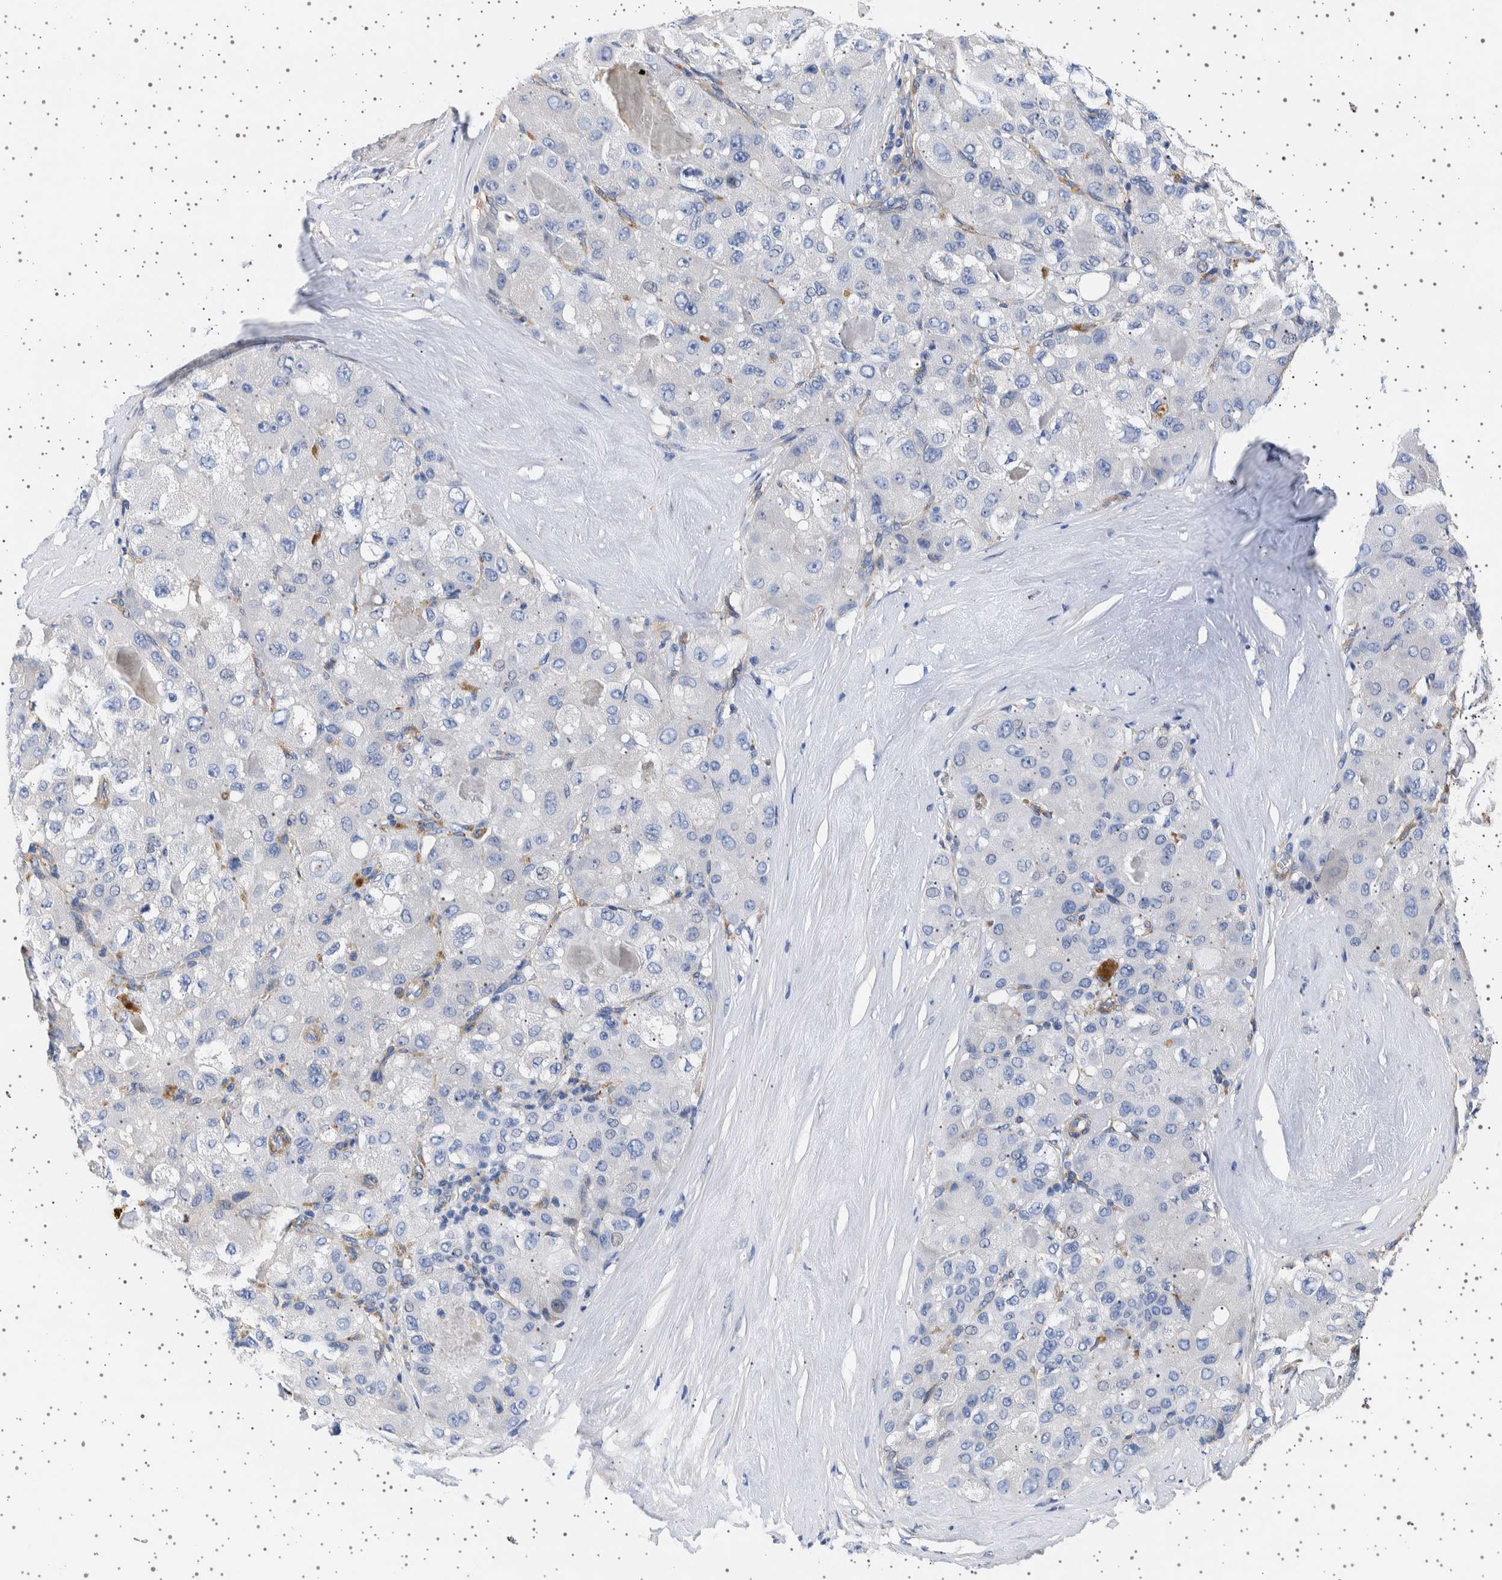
{"staining": {"intensity": "negative", "quantity": "none", "location": "none"}, "tissue": "liver cancer", "cell_type": "Tumor cells", "image_type": "cancer", "snomed": [{"axis": "morphology", "description": "Carcinoma, Hepatocellular, NOS"}, {"axis": "topography", "description": "Liver"}], "caption": "Image shows no significant protein staining in tumor cells of liver cancer. Brightfield microscopy of immunohistochemistry stained with DAB (3,3'-diaminobenzidine) (brown) and hematoxylin (blue), captured at high magnification.", "gene": "SEPTIN4", "patient": {"sex": "male", "age": 80}}